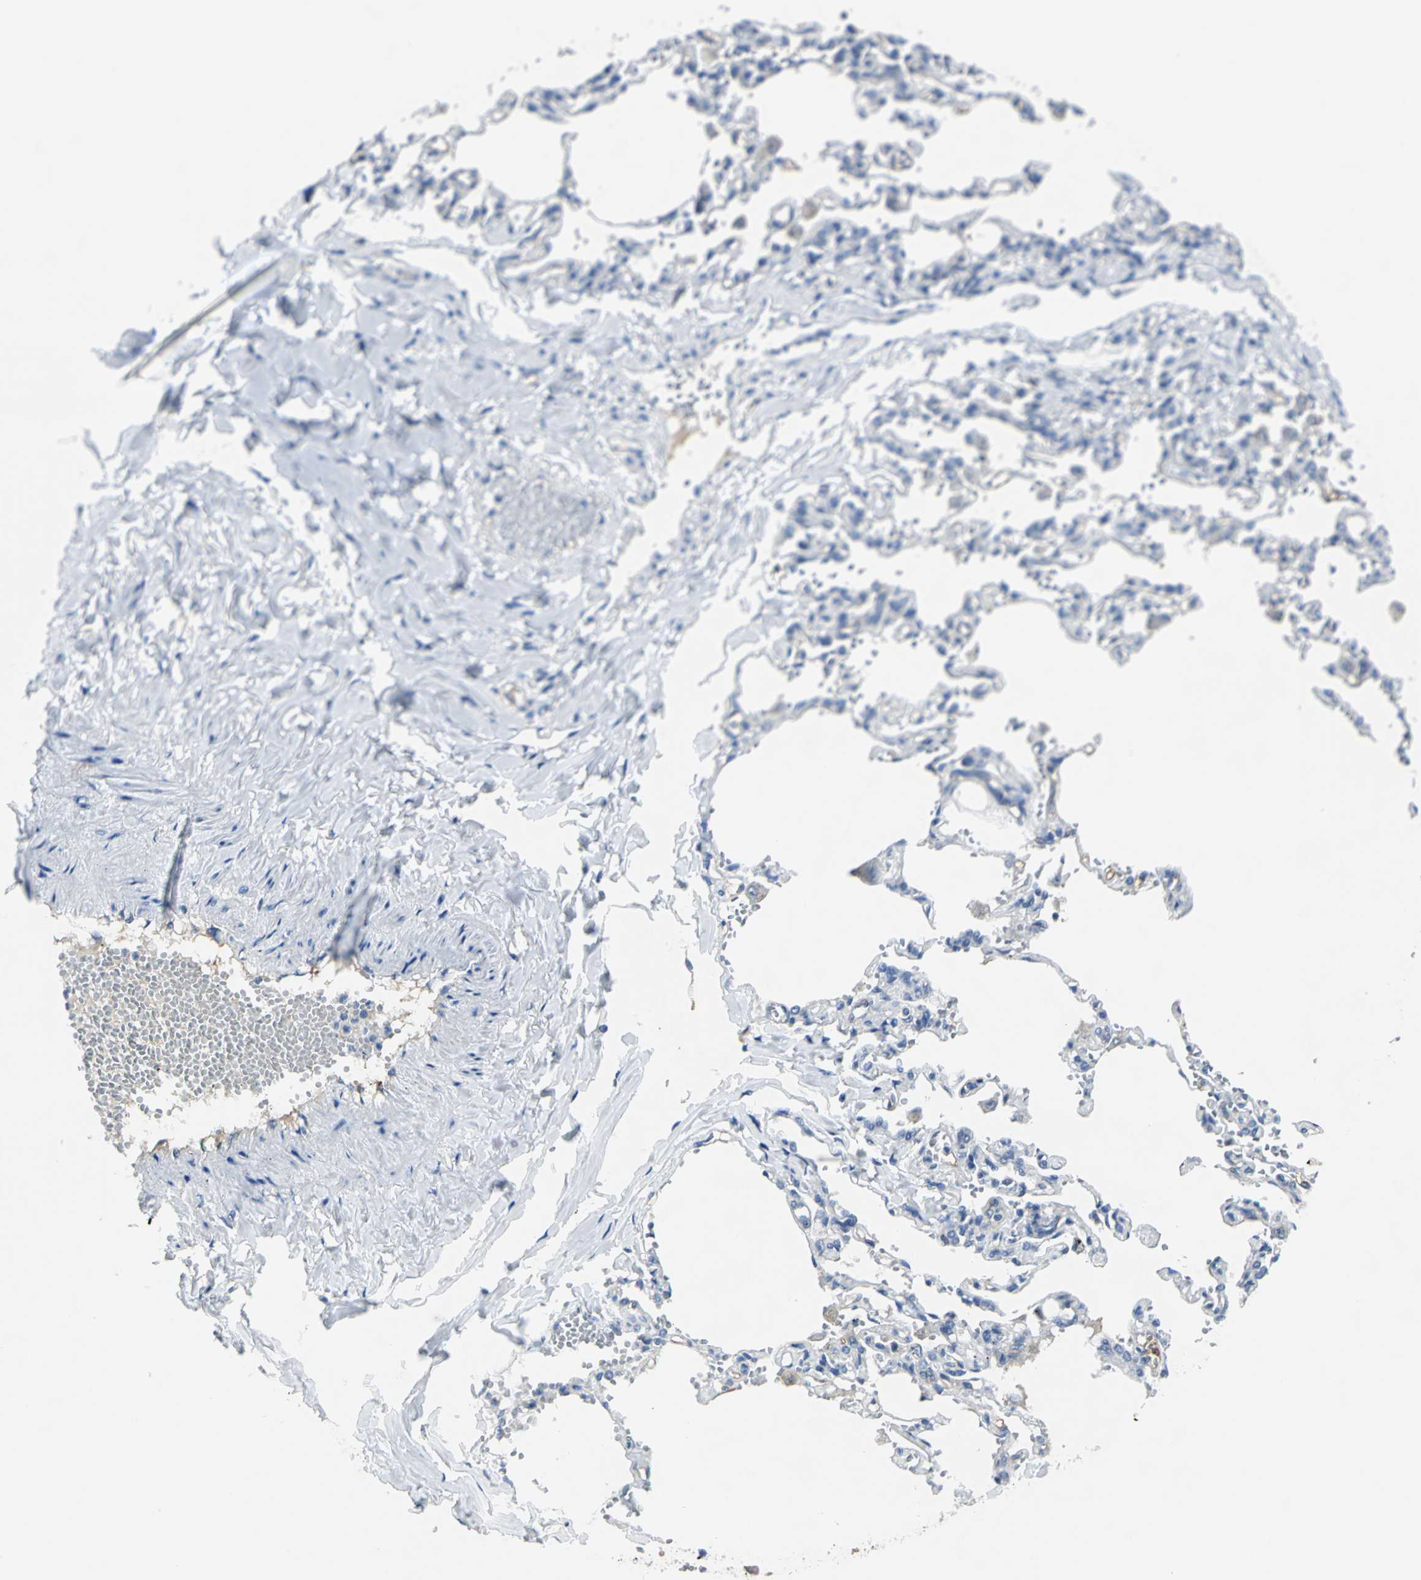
{"staining": {"intensity": "moderate", "quantity": "<25%", "location": "cytoplasmic/membranous"}, "tissue": "lung", "cell_type": "Alveolar cells", "image_type": "normal", "snomed": [{"axis": "morphology", "description": "Normal tissue, NOS"}, {"axis": "topography", "description": "Lung"}], "caption": "Immunohistochemical staining of normal human lung displays moderate cytoplasmic/membranous protein staining in about <25% of alveolar cells. (DAB IHC with brightfield microscopy, high magnification).", "gene": "CHRNB1", "patient": {"sex": "male", "age": 21}}